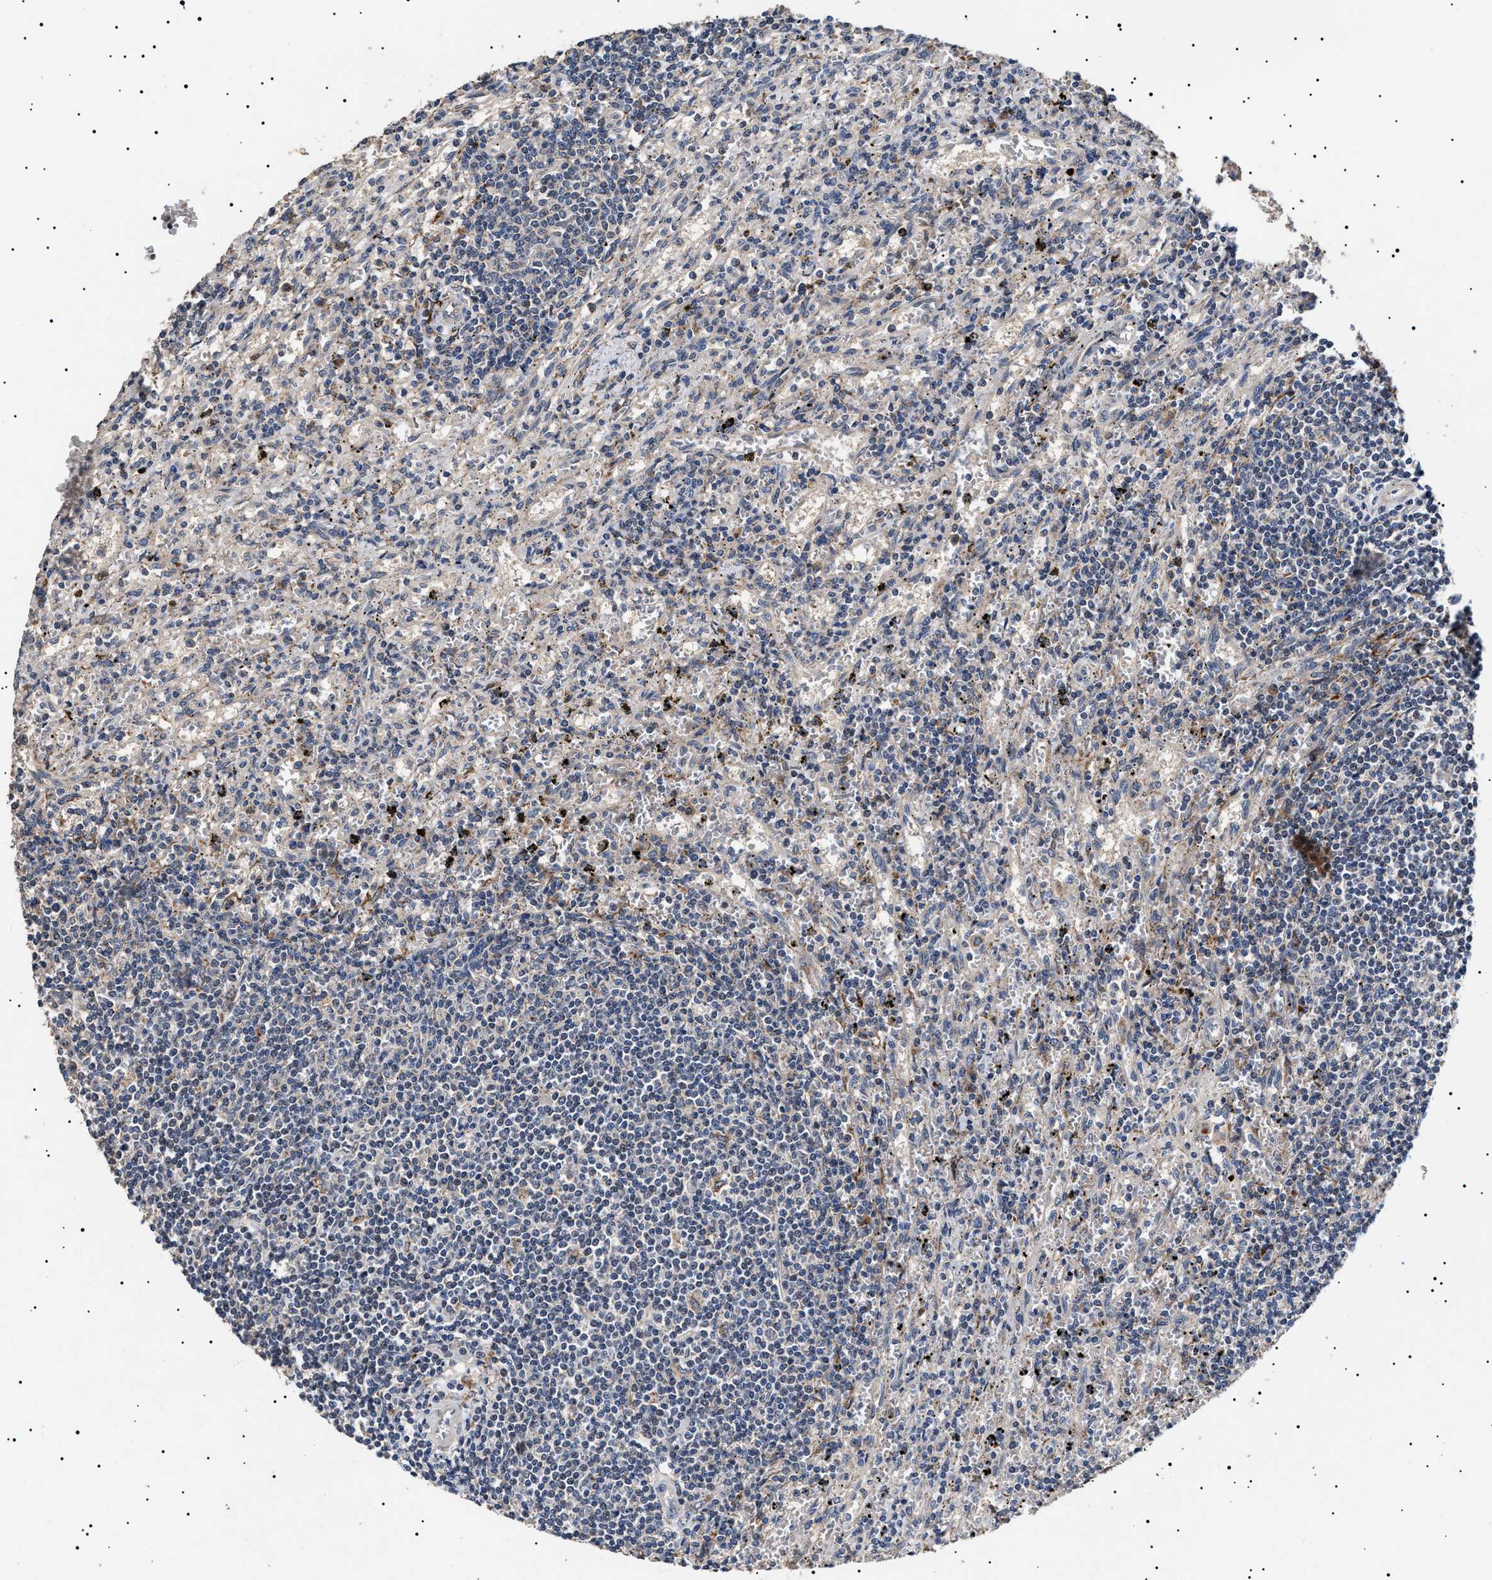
{"staining": {"intensity": "negative", "quantity": "none", "location": "none"}, "tissue": "lymphoma", "cell_type": "Tumor cells", "image_type": "cancer", "snomed": [{"axis": "morphology", "description": "Malignant lymphoma, non-Hodgkin's type, Low grade"}, {"axis": "topography", "description": "Spleen"}], "caption": "An IHC image of lymphoma is shown. There is no staining in tumor cells of lymphoma. (DAB IHC visualized using brightfield microscopy, high magnification).", "gene": "RAB34", "patient": {"sex": "male", "age": 76}}